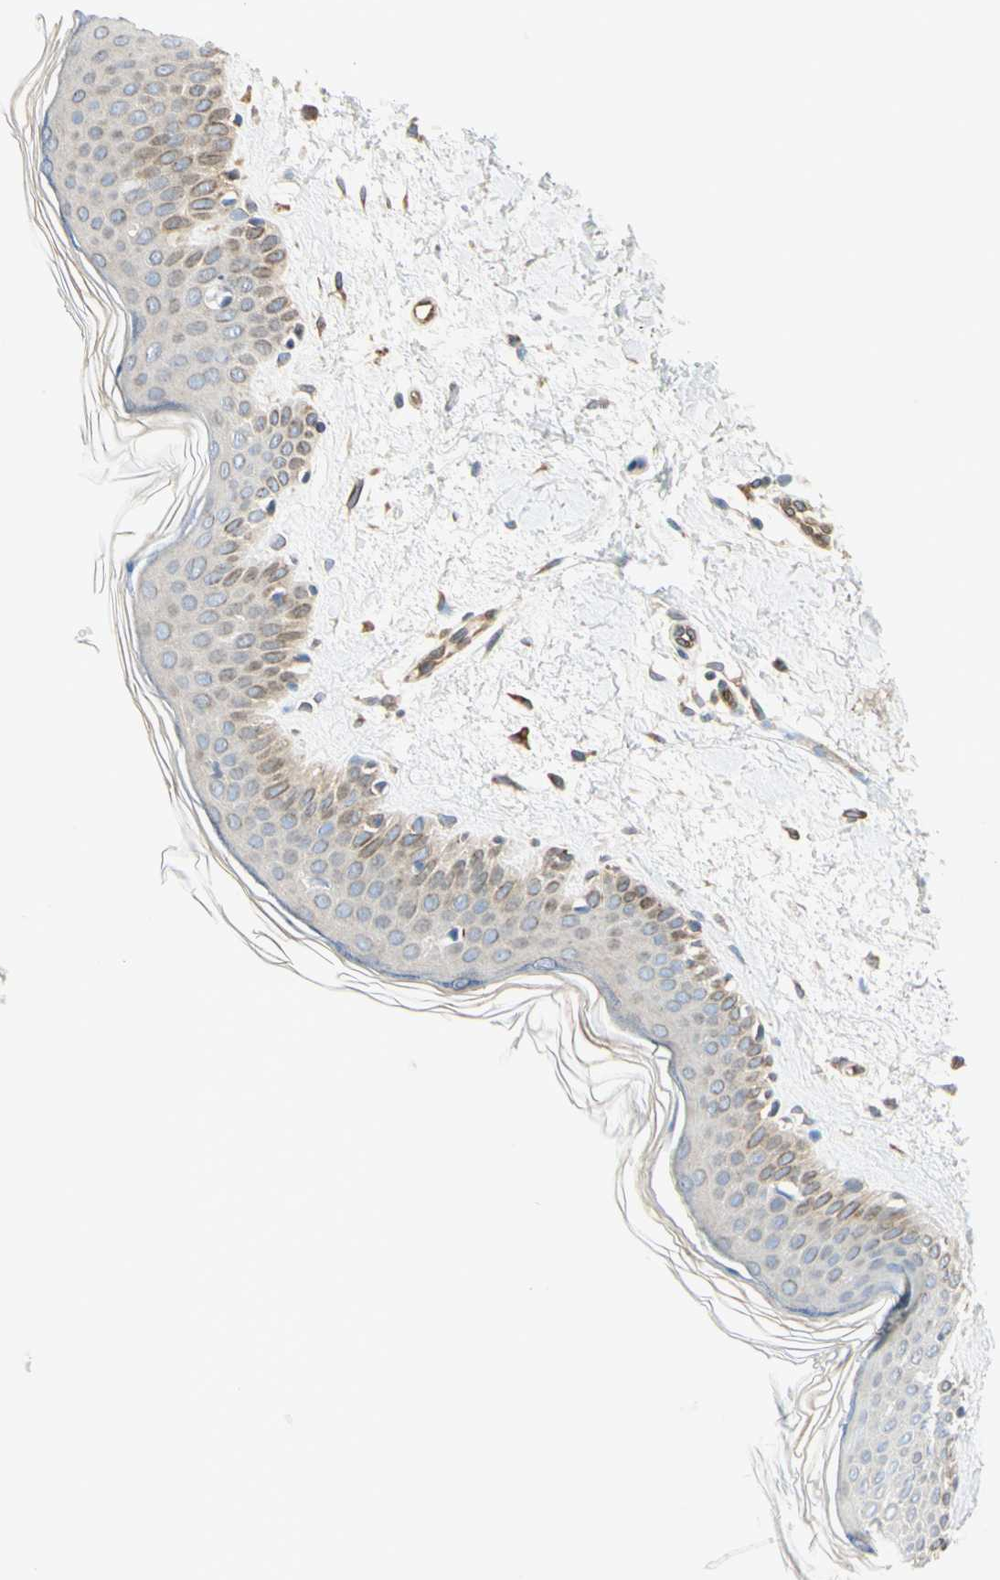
{"staining": {"intensity": "moderate", "quantity": "25%-75%", "location": "cytoplasmic/membranous"}, "tissue": "skin", "cell_type": "Fibroblasts", "image_type": "normal", "snomed": [{"axis": "morphology", "description": "Normal tissue, NOS"}, {"axis": "topography", "description": "Skin"}], "caption": "Skin was stained to show a protein in brown. There is medium levels of moderate cytoplasmic/membranous expression in approximately 25%-75% of fibroblasts. (brown staining indicates protein expression, while blue staining denotes nuclei).", "gene": "TRAF2", "patient": {"sex": "female", "age": 56}}